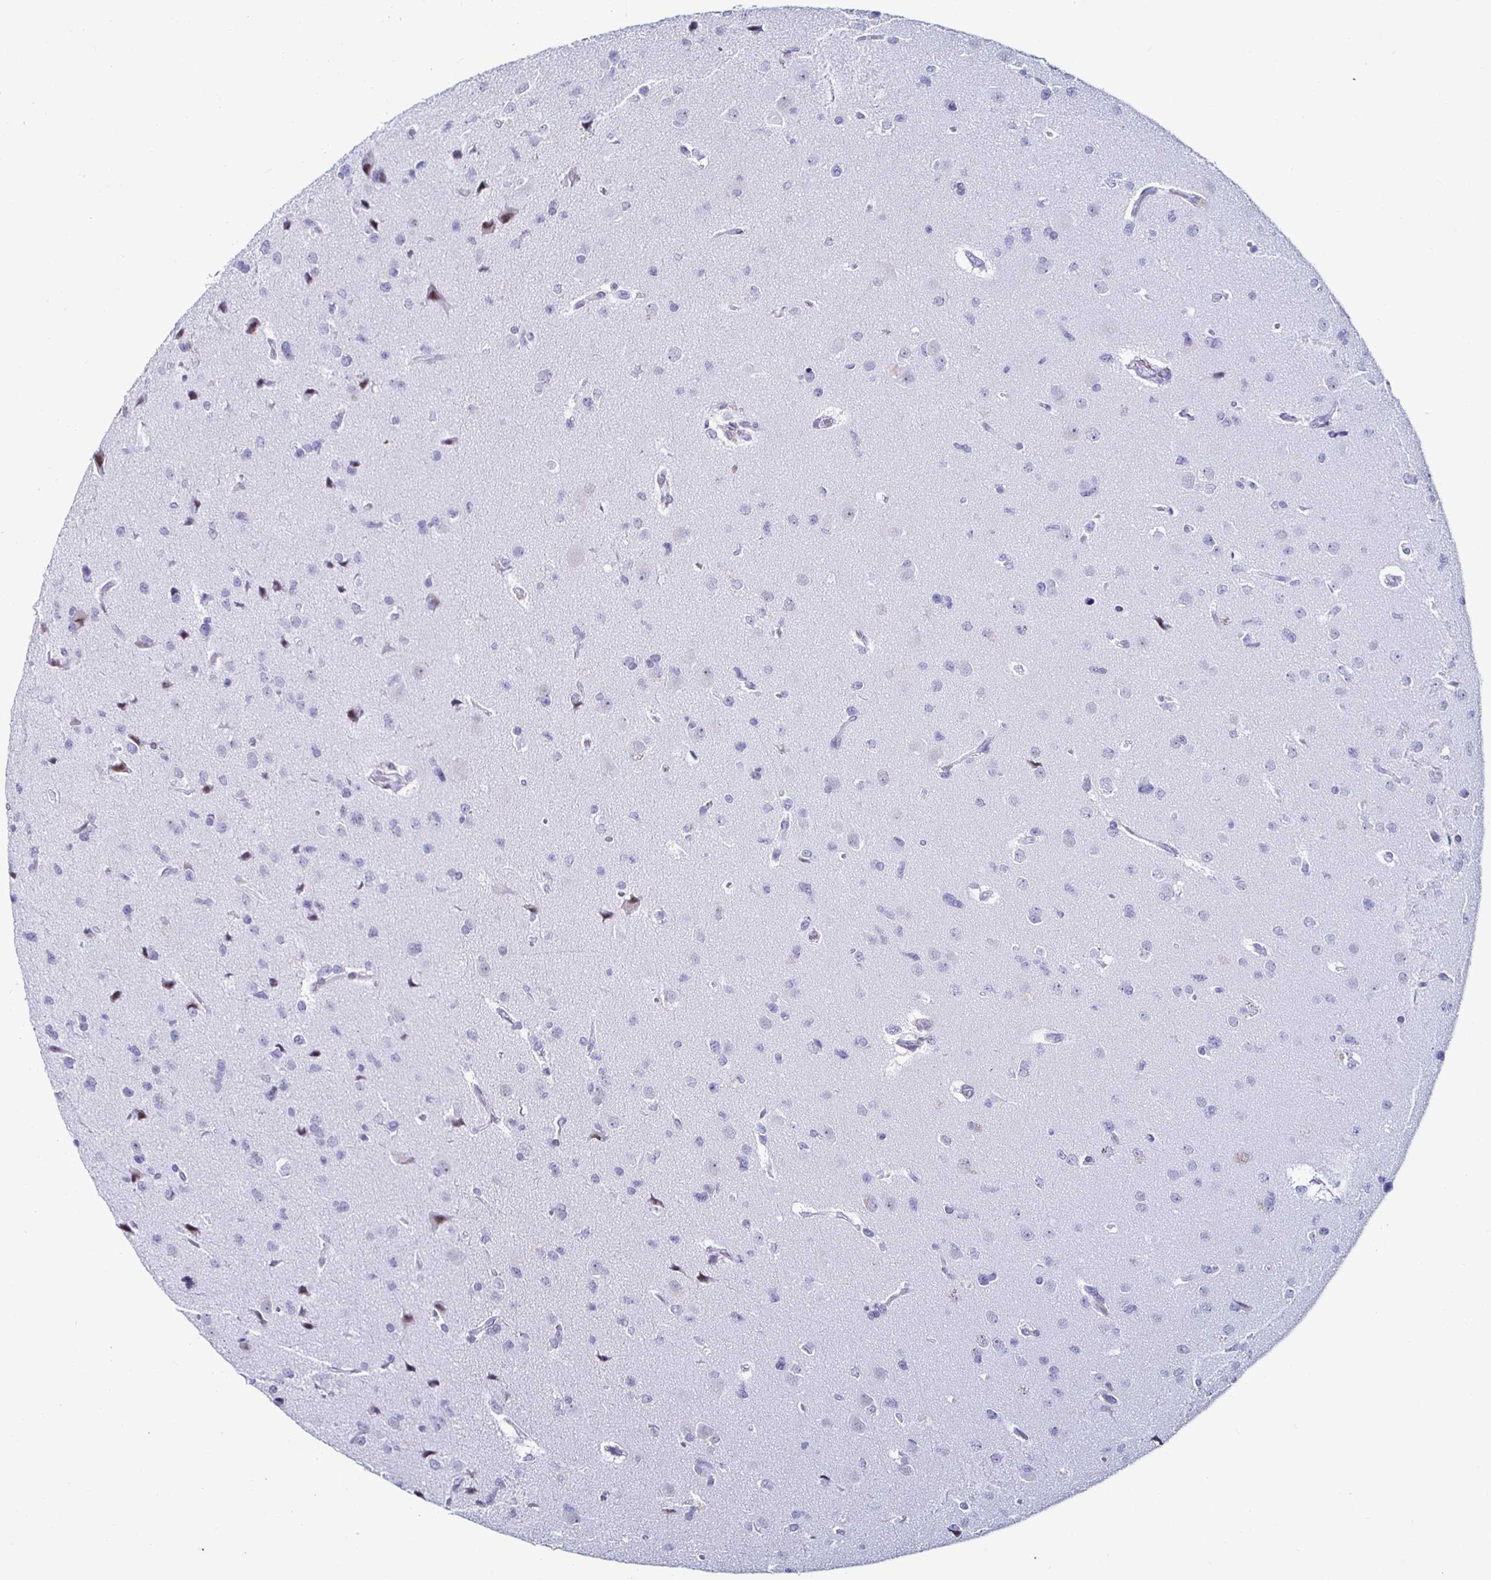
{"staining": {"intensity": "negative", "quantity": "none", "location": "none"}, "tissue": "glioma", "cell_type": "Tumor cells", "image_type": "cancer", "snomed": [{"axis": "morphology", "description": "Glioma, malignant, Low grade"}, {"axis": "topography", "description": "Brain"}], "caption": "Immunohistochemistry (IHC) of human glioma exhibits no expression in tumor cells.", "gene": "KRT4", "patient": {"sex": "female", "age": 55}}